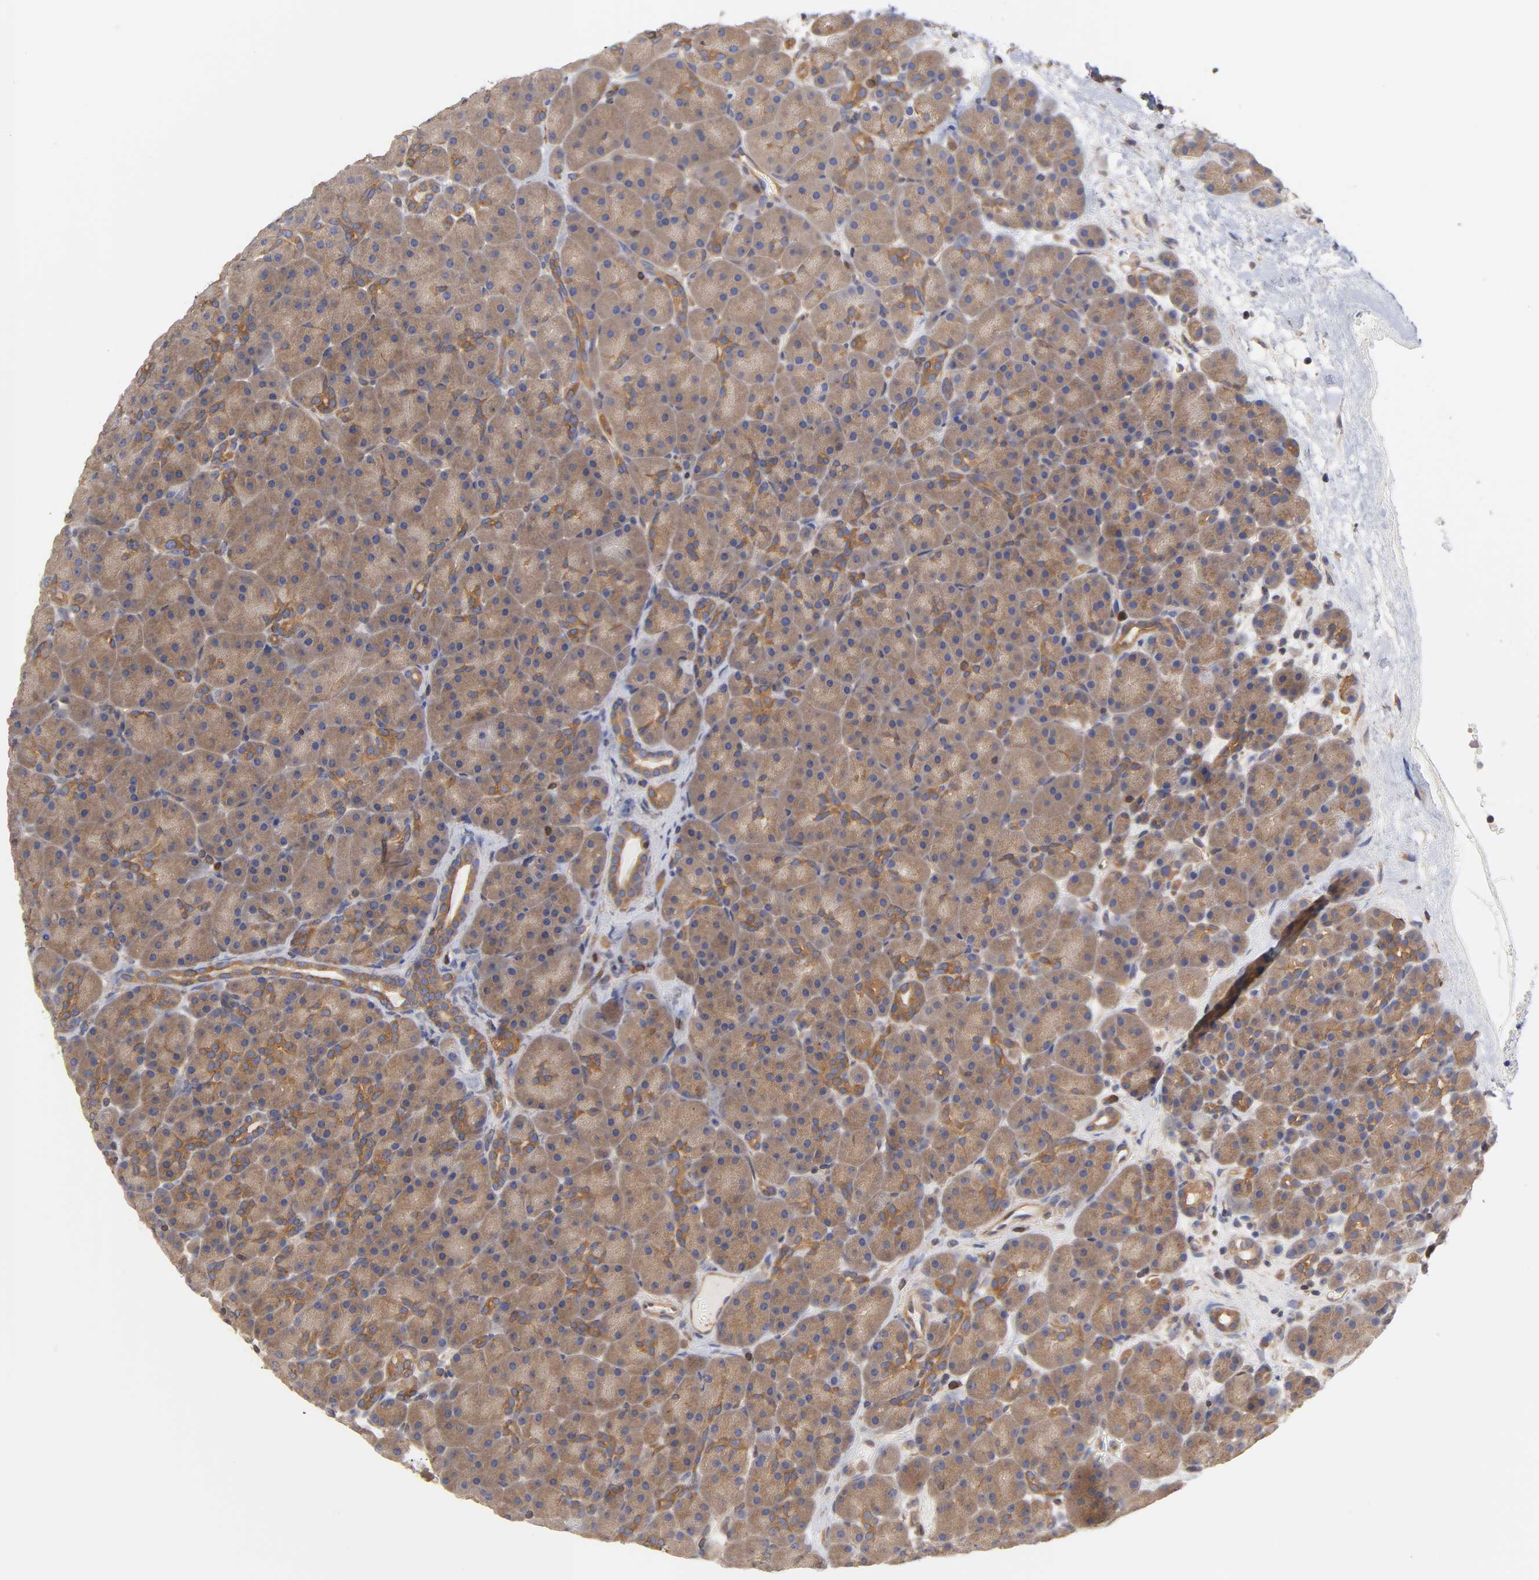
{"staining": {"intensity": "weak", "quantity": ">75%", "location": "cytoplasmic/membranous"}, "tissue": "pancreas", "cell_type": "Exocrine glandular cells", "image_type": "normal", "snomed": [{"axis": "morphology", "description": "Normal tissue, NOS"}, {"axis": "topography", "description": "Pancreas"}], "caption": "This photomicrograph reveals normal pancreas stained with immunohistochemistry (IHC) to label a protein in brown. The cytoplasmic/membranous of exocrine glandular cells show weak positivity for the protein. Nuclei are counter-stained blue.", "gene": "STRN3", "patient": {"sex": "male", "age": 66}}